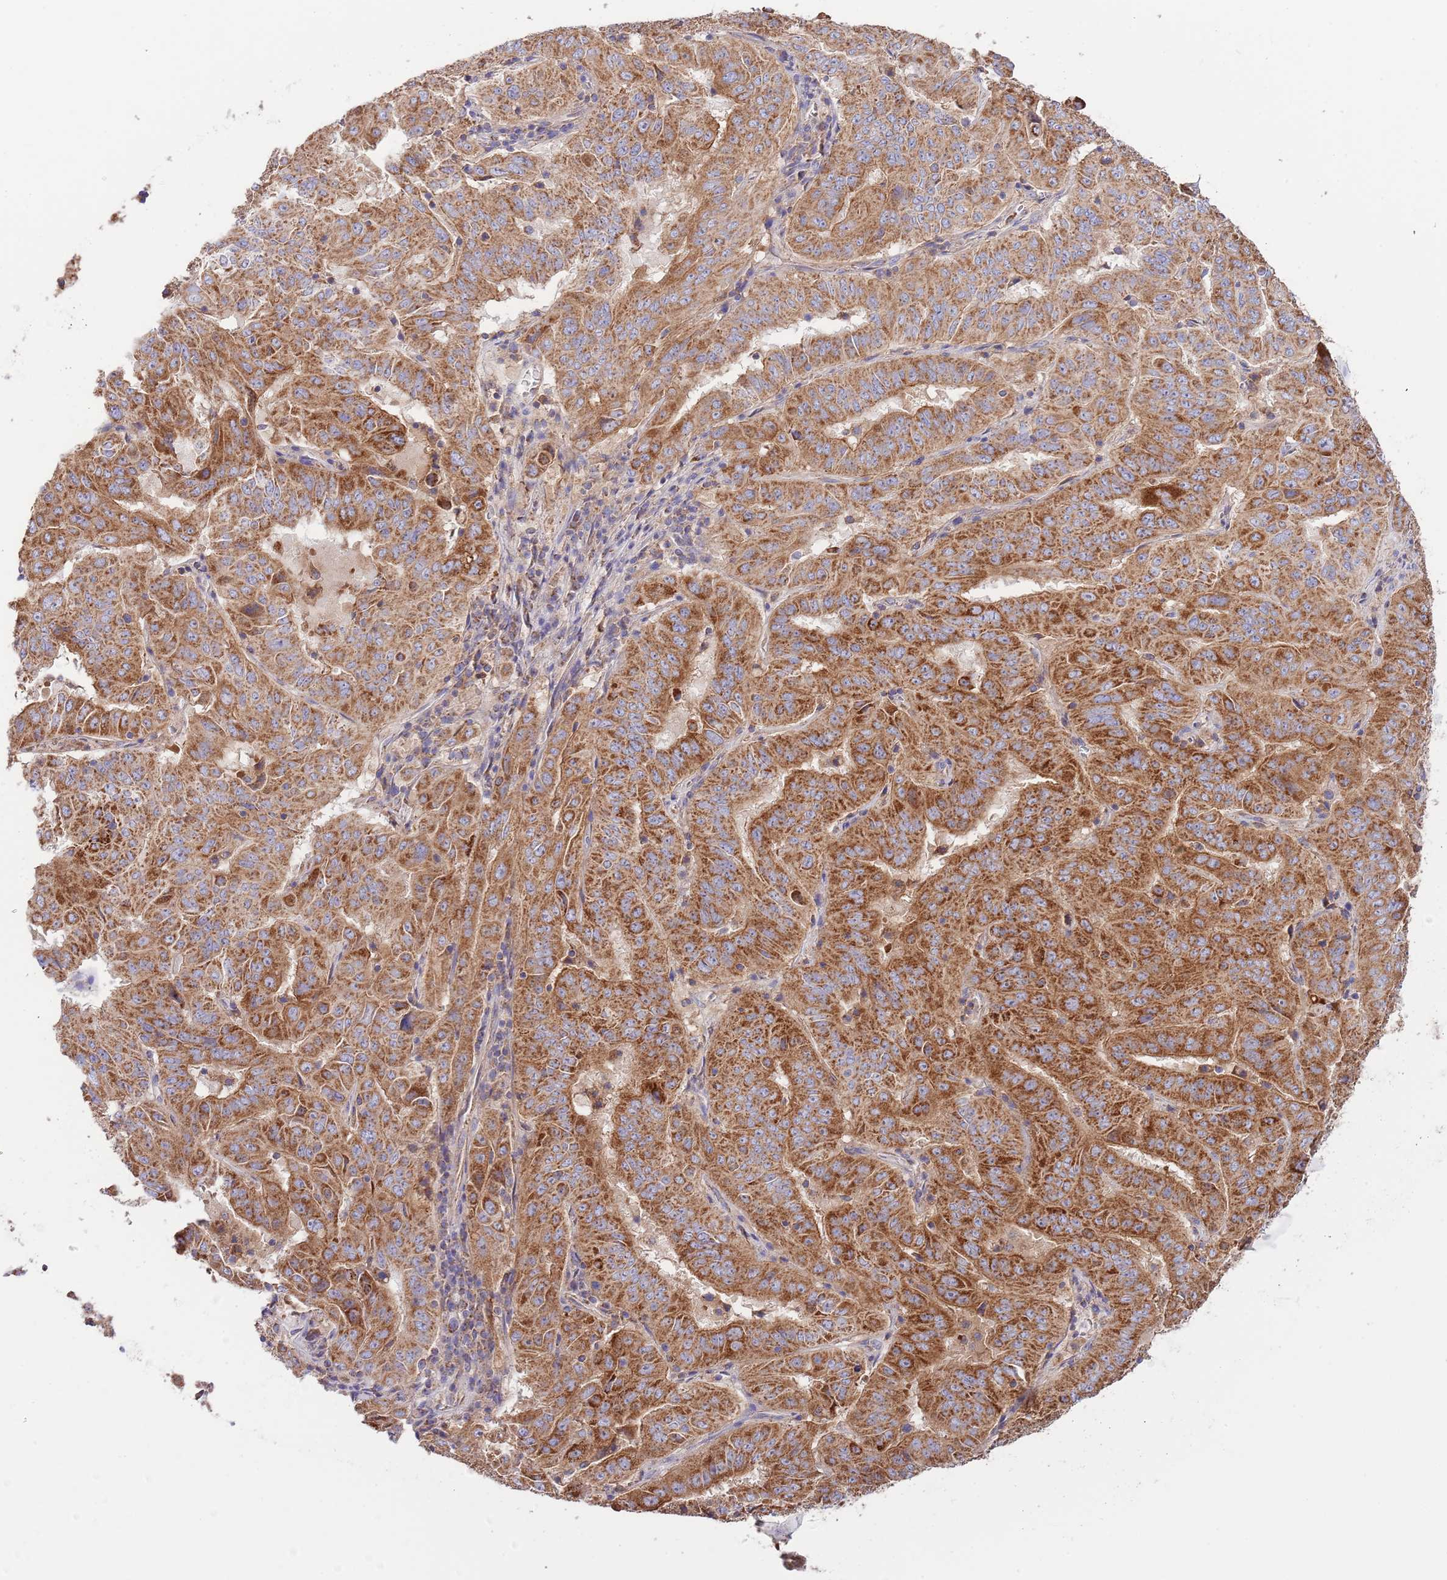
{"staining": {"intensity": "strong", "quantity": ">75%", "location": "cytoplasmic/membranous"}, "tissue": "pancreatic cancer", "cell_type": "Tumor cells", "image_type": "cancer", "snomed": [{"axis": "morphology", "description": "Adenocarcinoma, NOS"}, {"axis": "topography", "description": "Pancreas"}], "caption": "High-magnification brightfield microscopy of pancreatic cancer stained with DAB (3,3'-diaminobenzidine) (brown) and counterstained with hematoxylin (blue). tumor cells exhibit strong cytoplasmic/membranous expression is identified in about>75% of cells.", "gene": "DNAJA3", "patient": {"sex": "male", "age": 63}}